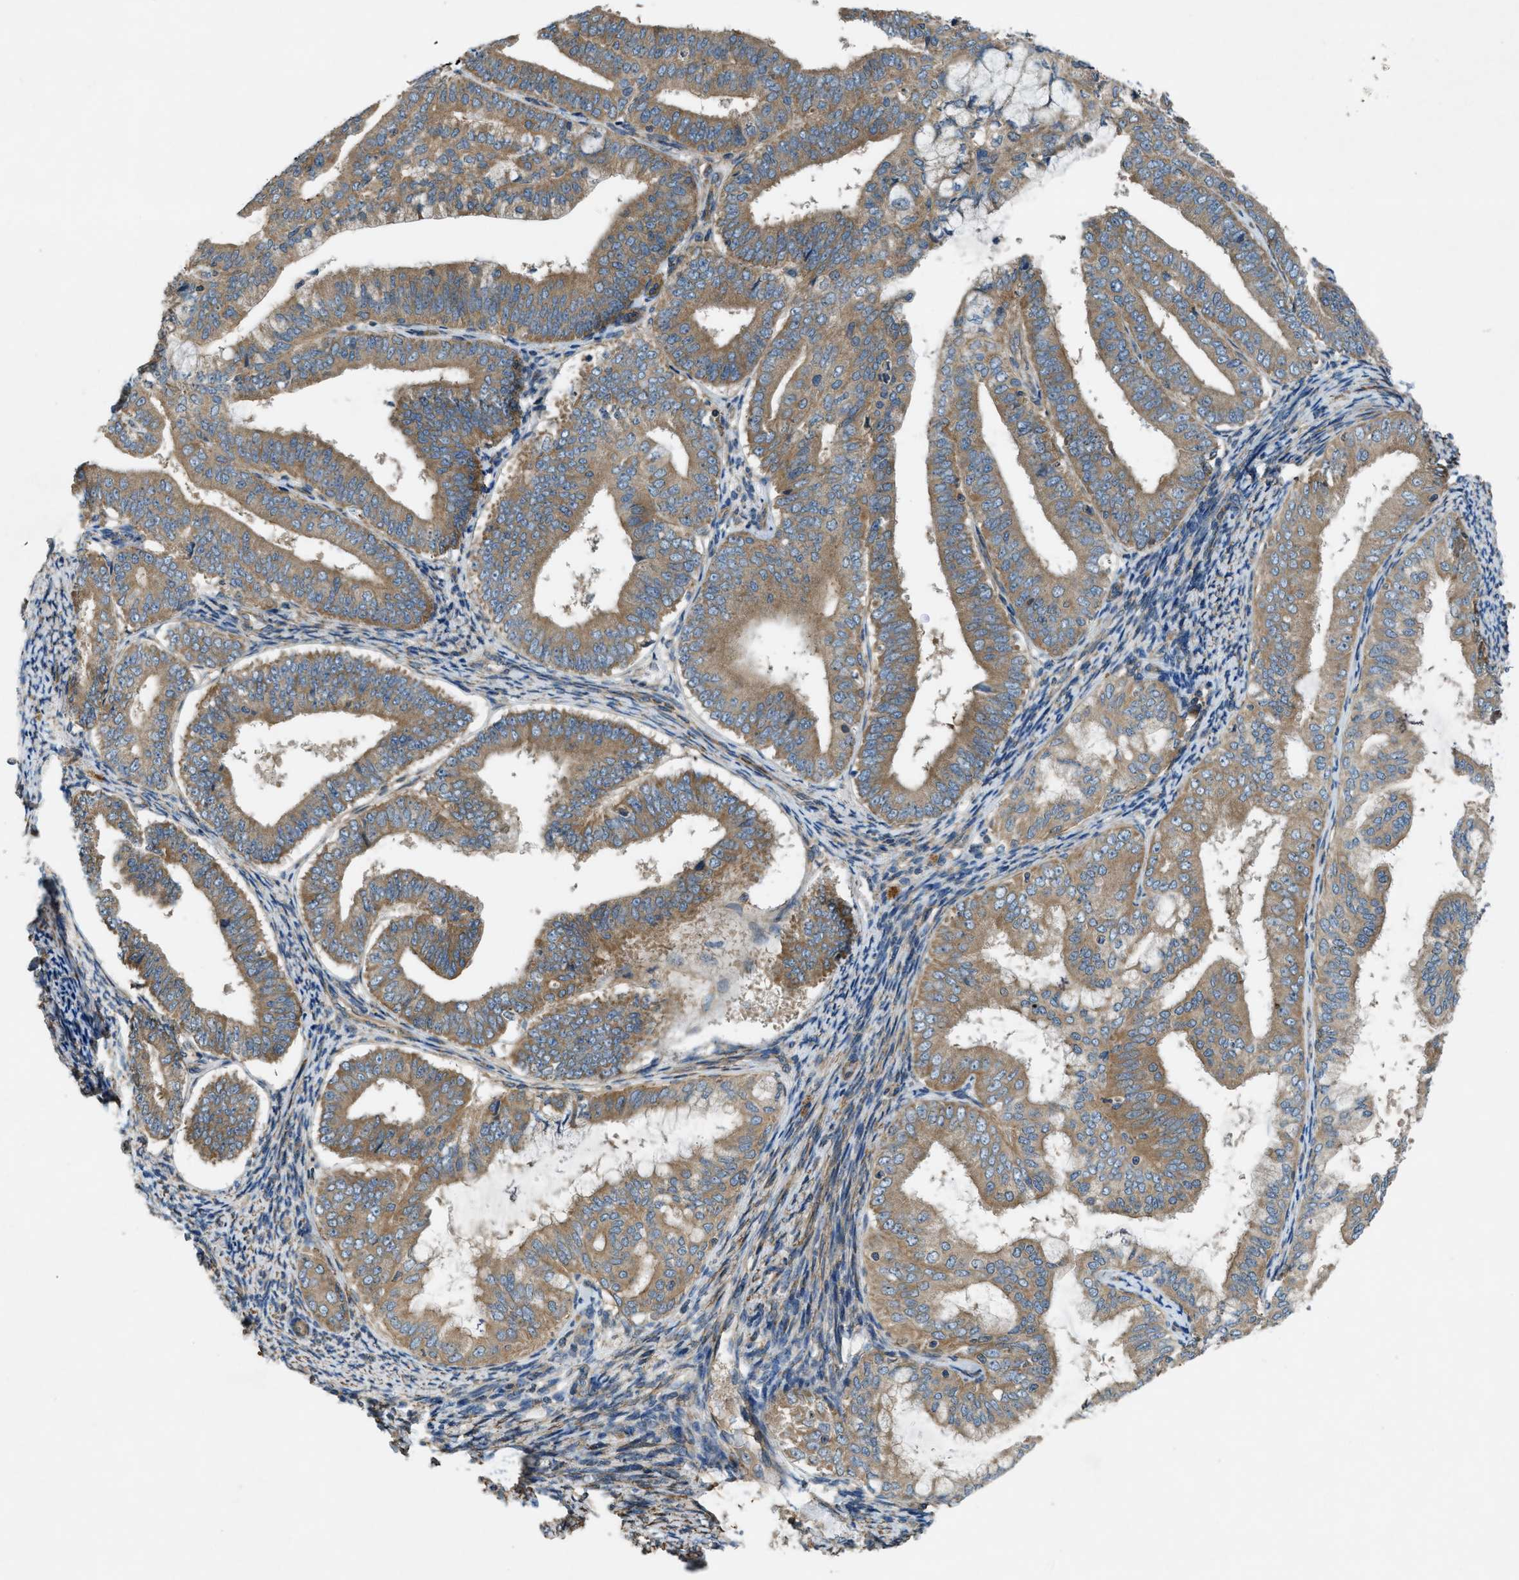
{"staining": {"intensity": "moderate", "quantity": ">75%", "location": "cytoplasmic/membranous"}, "tissue": "endometrial cancer", "cell_type": "Tumor cells", "image_type": "cancer", "snomed": [{"axis": "morphology", "description": "Adenocarcinoma, NOS"}, {"axis": "topography", "description": "Endometrium"}], "caption": "Immunohistochemistry micrograph of neoplastic tissue: adenocarcinoma (endometrial) stained using immunohistochemistry demonstrates medium levels of moderate protein expression localized specifically in the cytoplasmic/membranous of tumor cells, appearing as a cytoplasmic/membranous brown color.", "gene": "VEZT", "patient": {"sex": "female", "age": 63}}